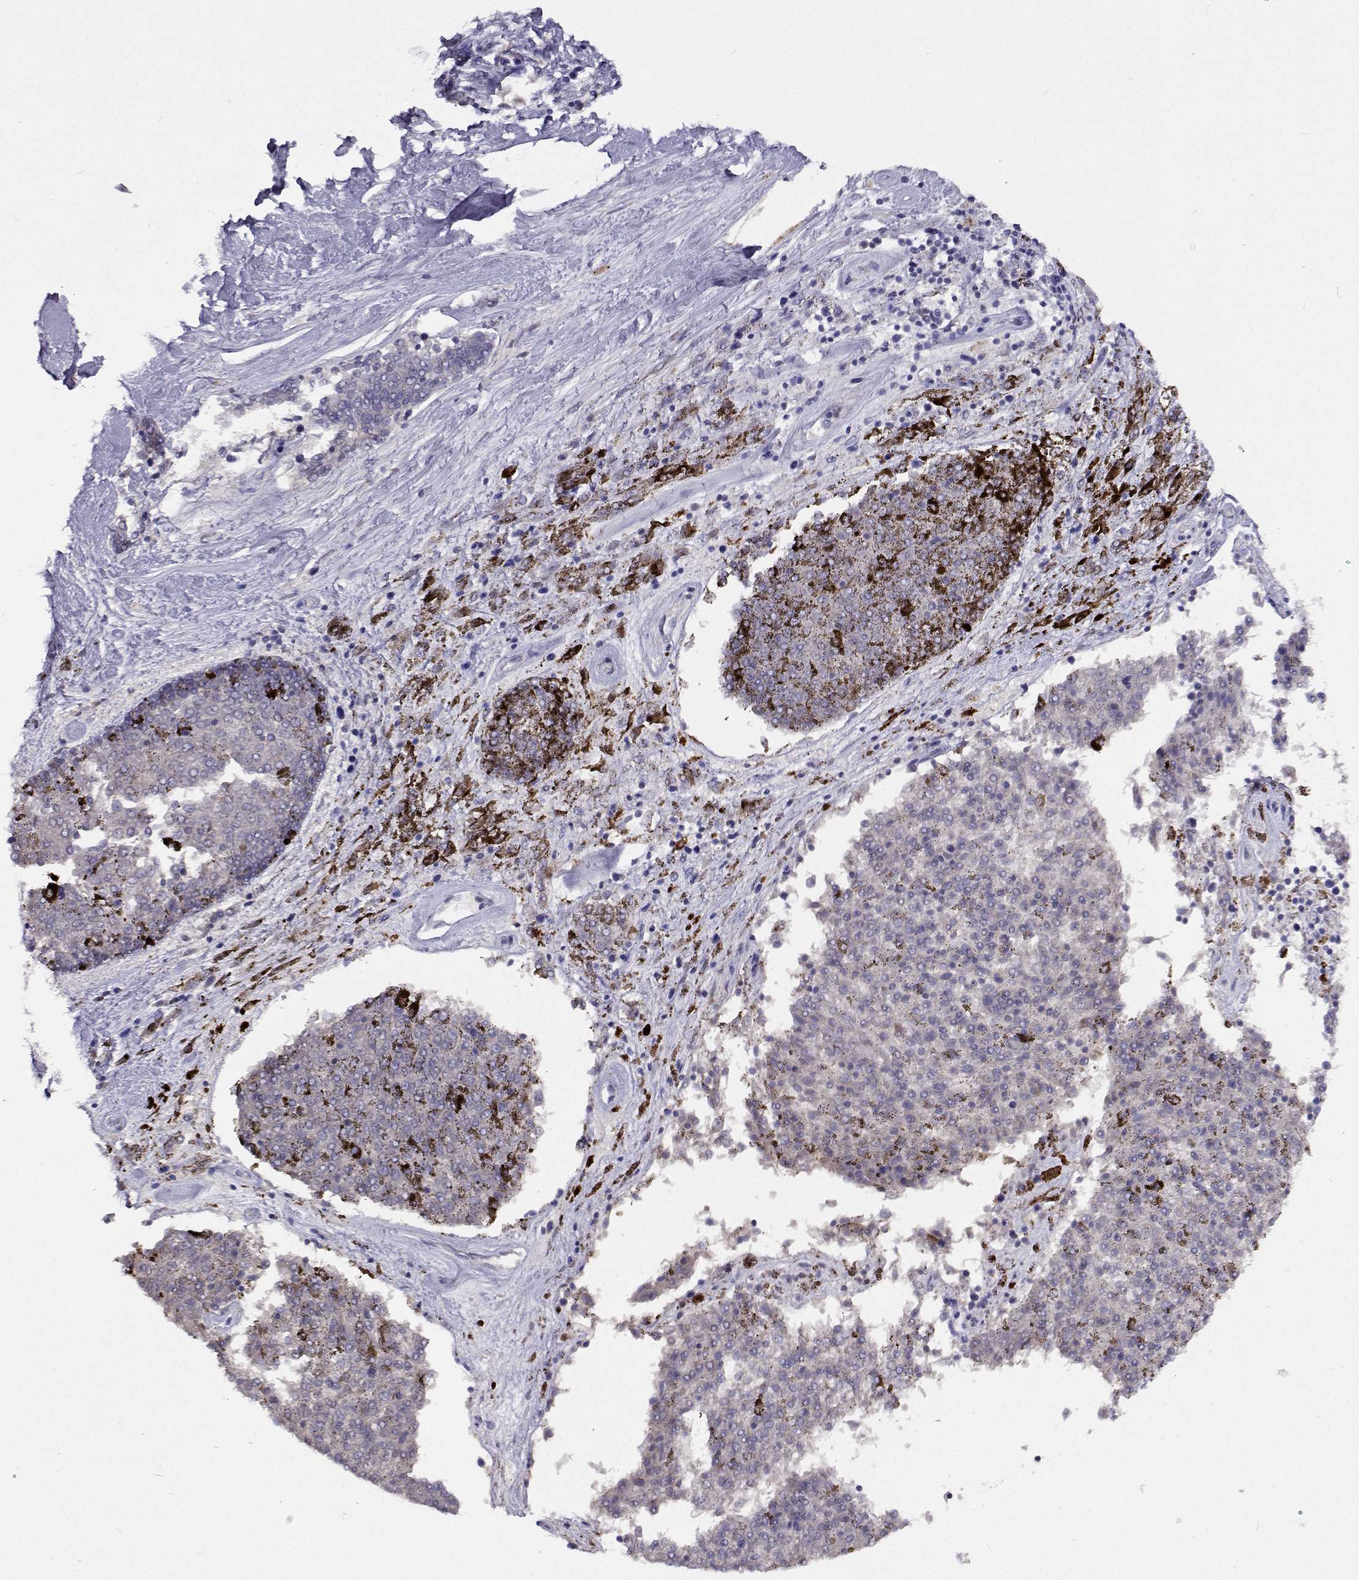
{"staining": {"intensity": "negative", "quantity": "none", "location": "none"}, "tissue": "melanoma", "cell_type": "Tumor cells", "image_type": "cancer", "snomed": [{"axis": "morphology", "description": "Malignant melanoma, NOS"}, {"axis": "topography", "description": "Skin"}], "caption": "Tumor cells show no significant expression in melanoma. The staining was performed using DAB (3,3'-diaminobenzidine) to visualize the protein expression in brown, while the nuclei were stained in blue with hematoxylin (Magnification: 20x).", "gene": "CFAP44", "patient": {"sex": "female", "age": 72}}